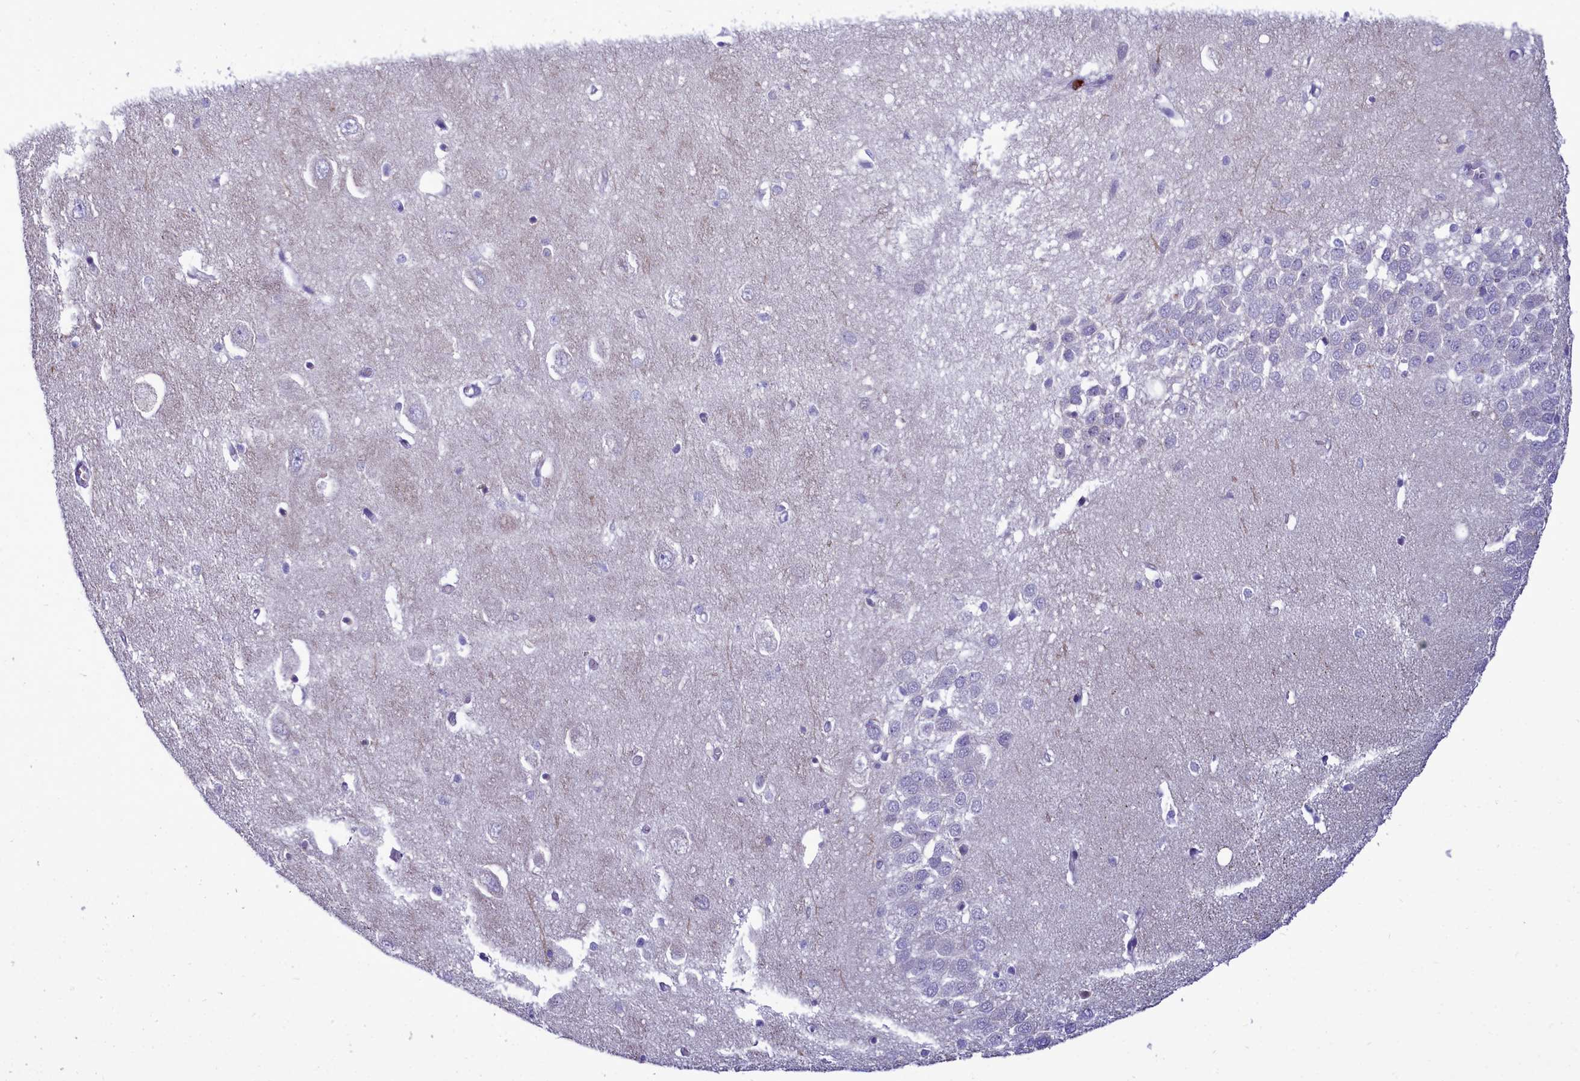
{"staining": {"intensity": "negative", "quantity": "none", "location": "none"}, "tissue": "hippocampus", "cell_type": "Glial cells", "image_type": "normal", "snomed": [{"axis": "morphology", "description": "Normal tissue, NOS"}, {"axis": "topography", "description": "Hippocampus"}], "caption": "The IHC histopathology image has no significant staining in glial cells of hippocampus.", "gene": "POM121L2", "patient": {"sex": "female", "age": 64}}